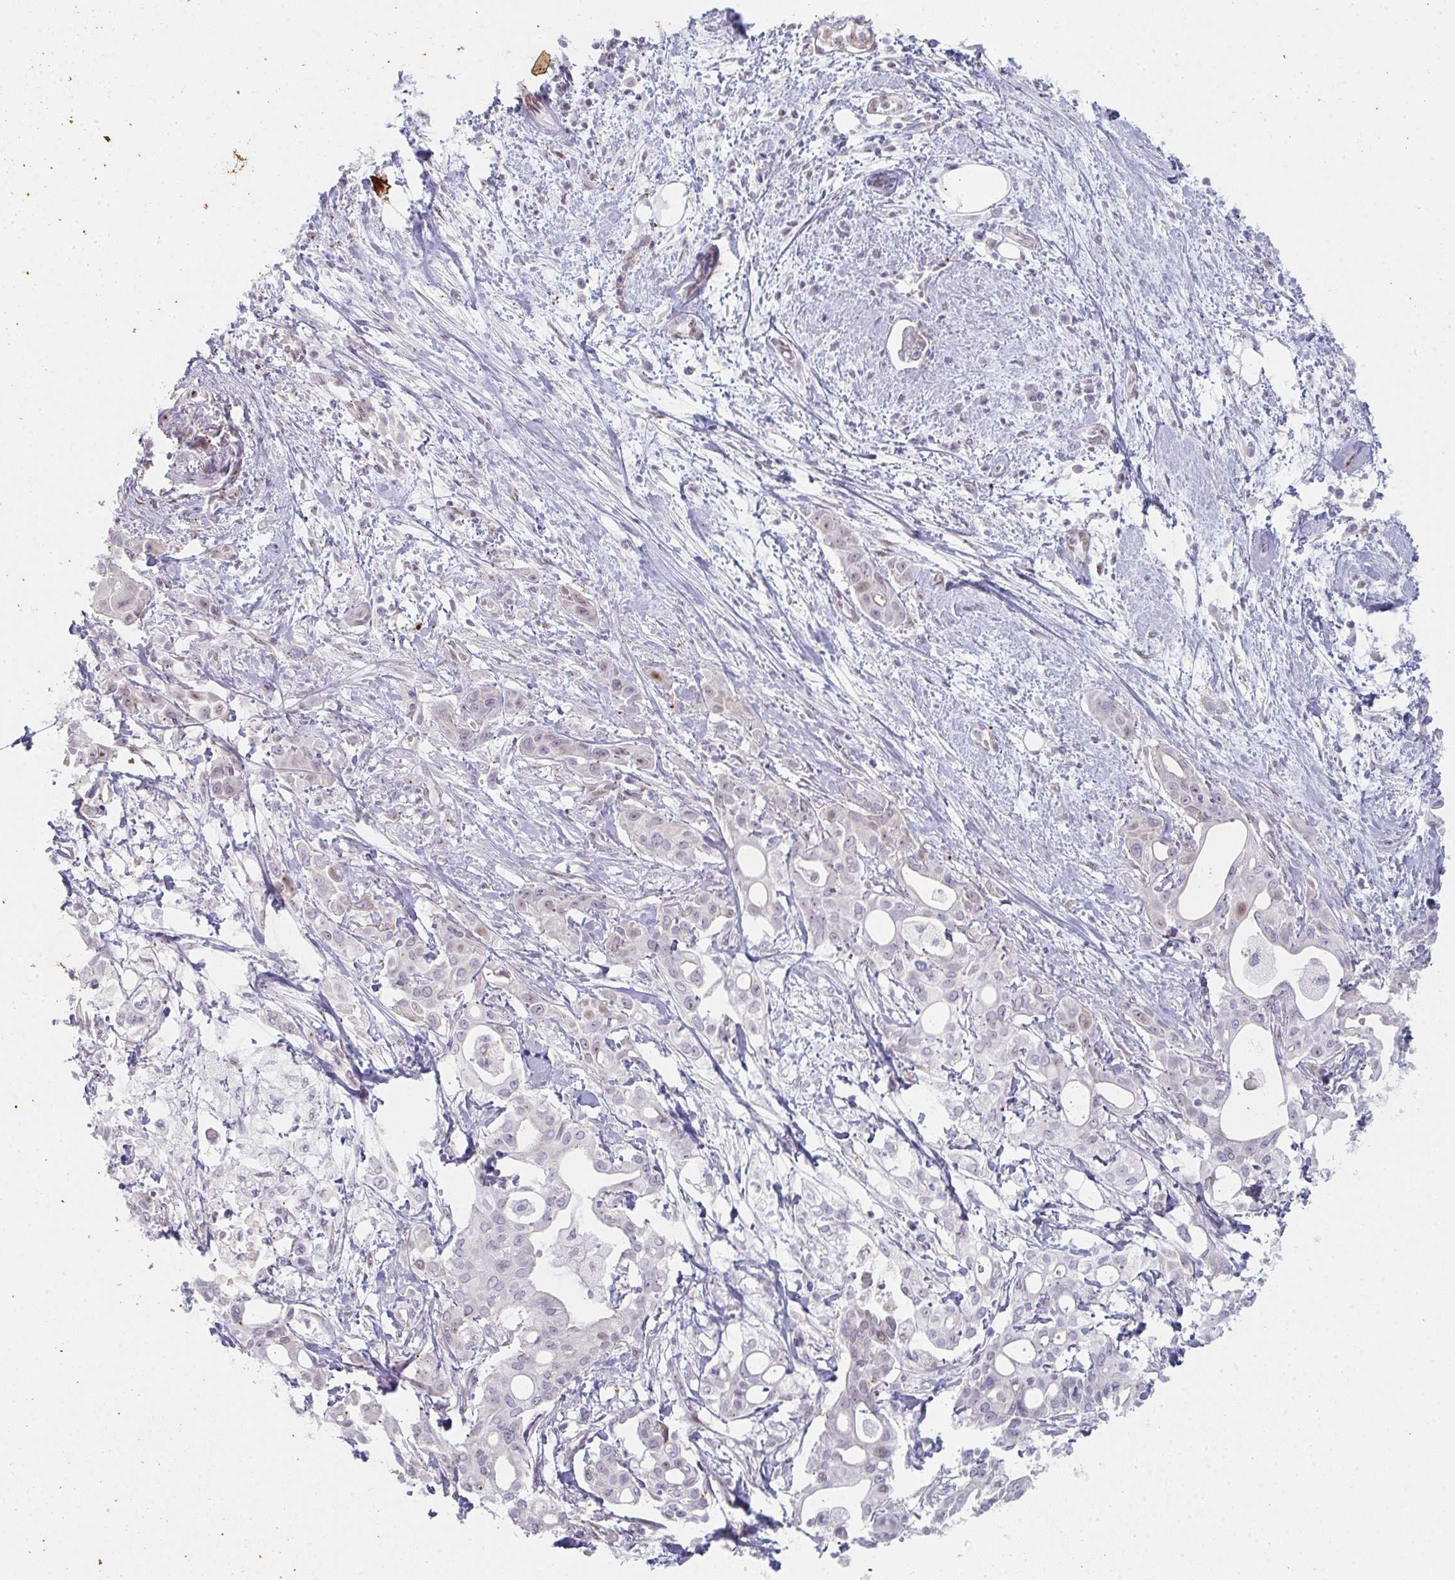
{"staining": {"intensity": "negative", "quantity": "none", "location": "none"}, "tissue": "pancreatic cancer", "cell_type": "Tumor cells", "image_type": "cancer", "snomed": [{"axis": "morphology", "description": "Adenocarcinoma, NOS"}, {"axis": "topography", "description": "Pancreas"}], "caption": "Pancreatic cancer was stained to show a protein in brown. There is no significant staining in tumor cells.", "gene": "POU2AF2", "patient": {"sex": "female", "age": 68}}